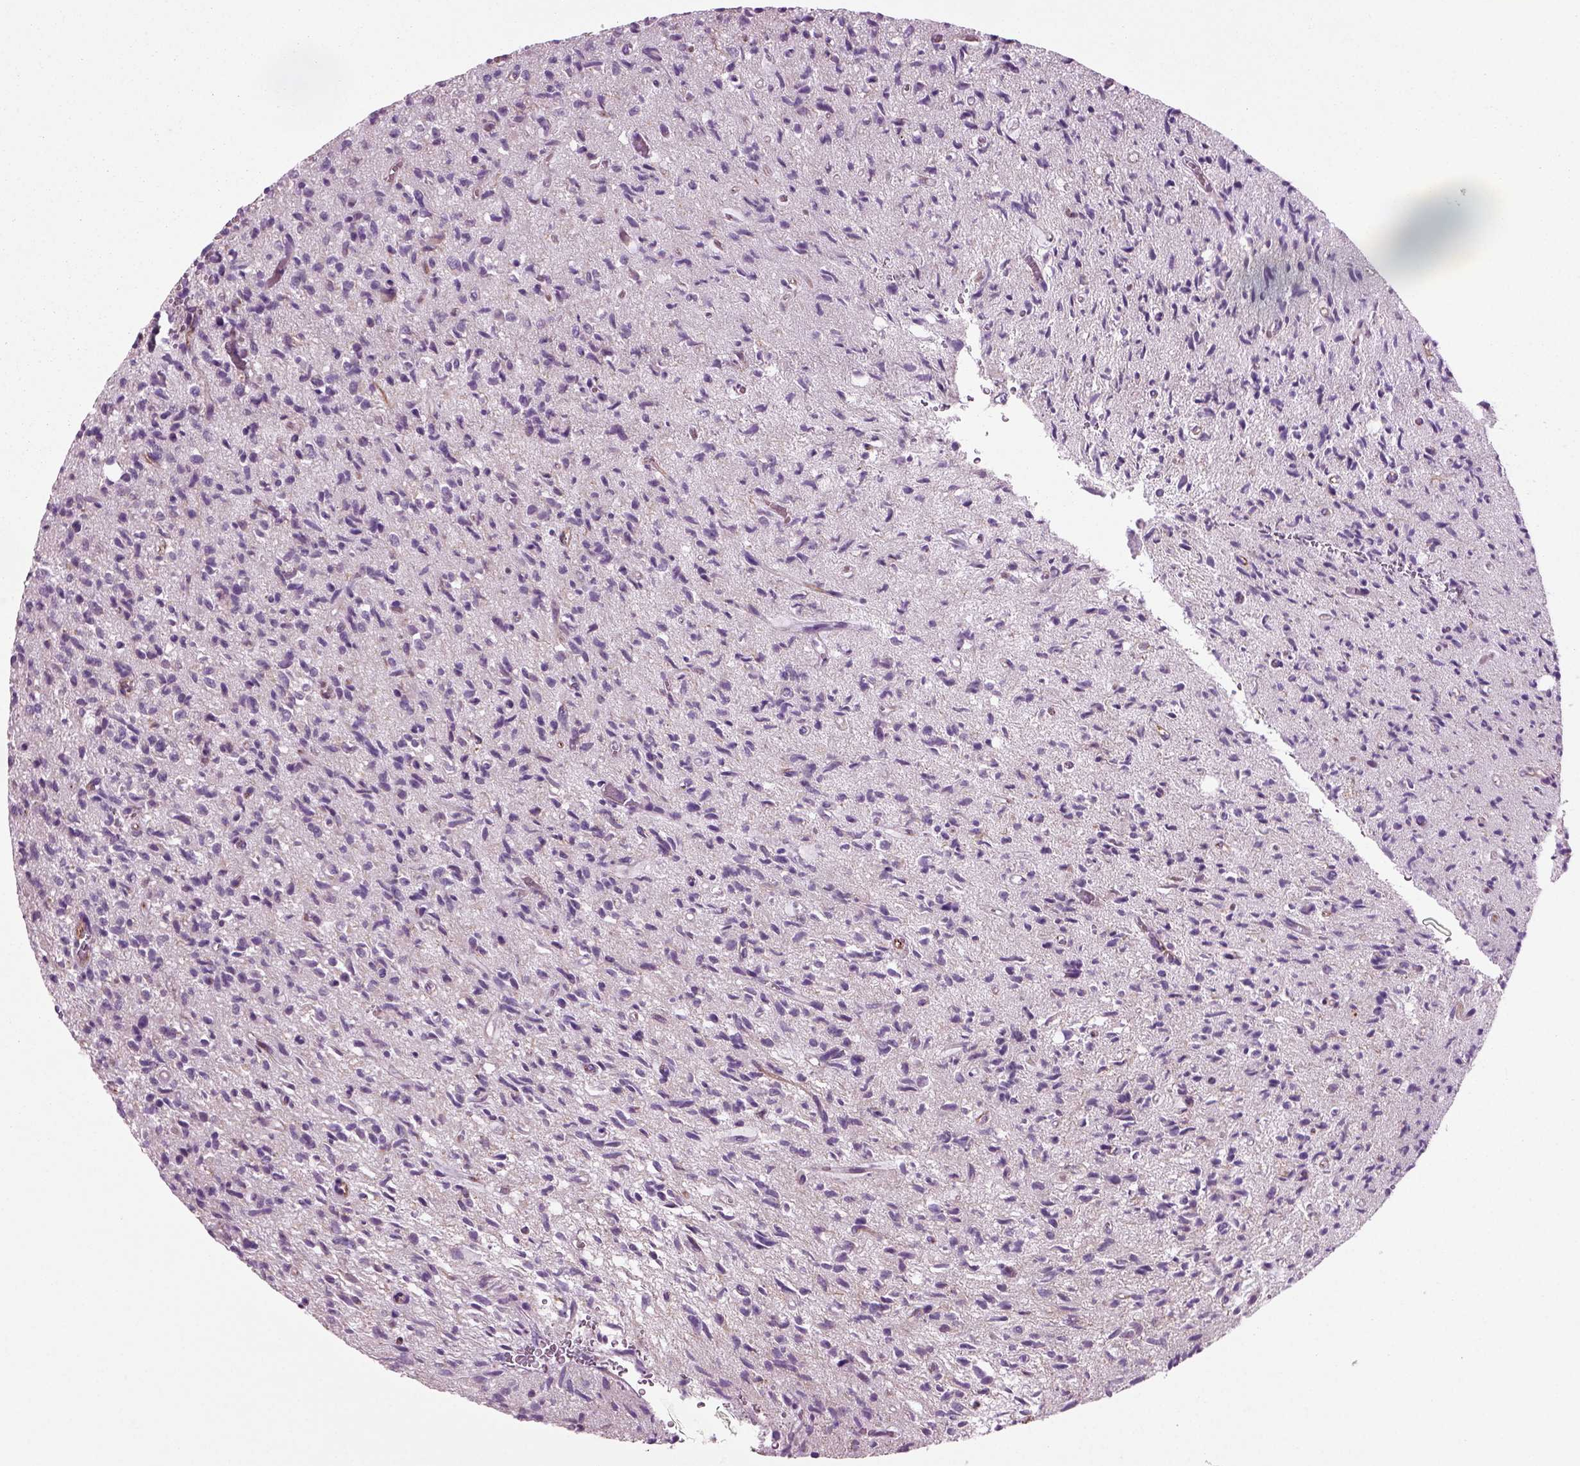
{"staining": {"intensity": "negative", "quantity": "none", "location": "none"}, "tissue": "glioma", "cell_type": "Tumor cells", "image_type": "cancer", "snomed": [{"axis": "morphology", "description": "Glioma, malignant, High grade"}, {"axis": "topography", "description": "Brain"}], "caption": "Protein analysis of high-grade glioma (malignant) shows no significant positivity in tumor cells.", "gene": "ACER3", "patient": {"sex": "male", "age": 64}}